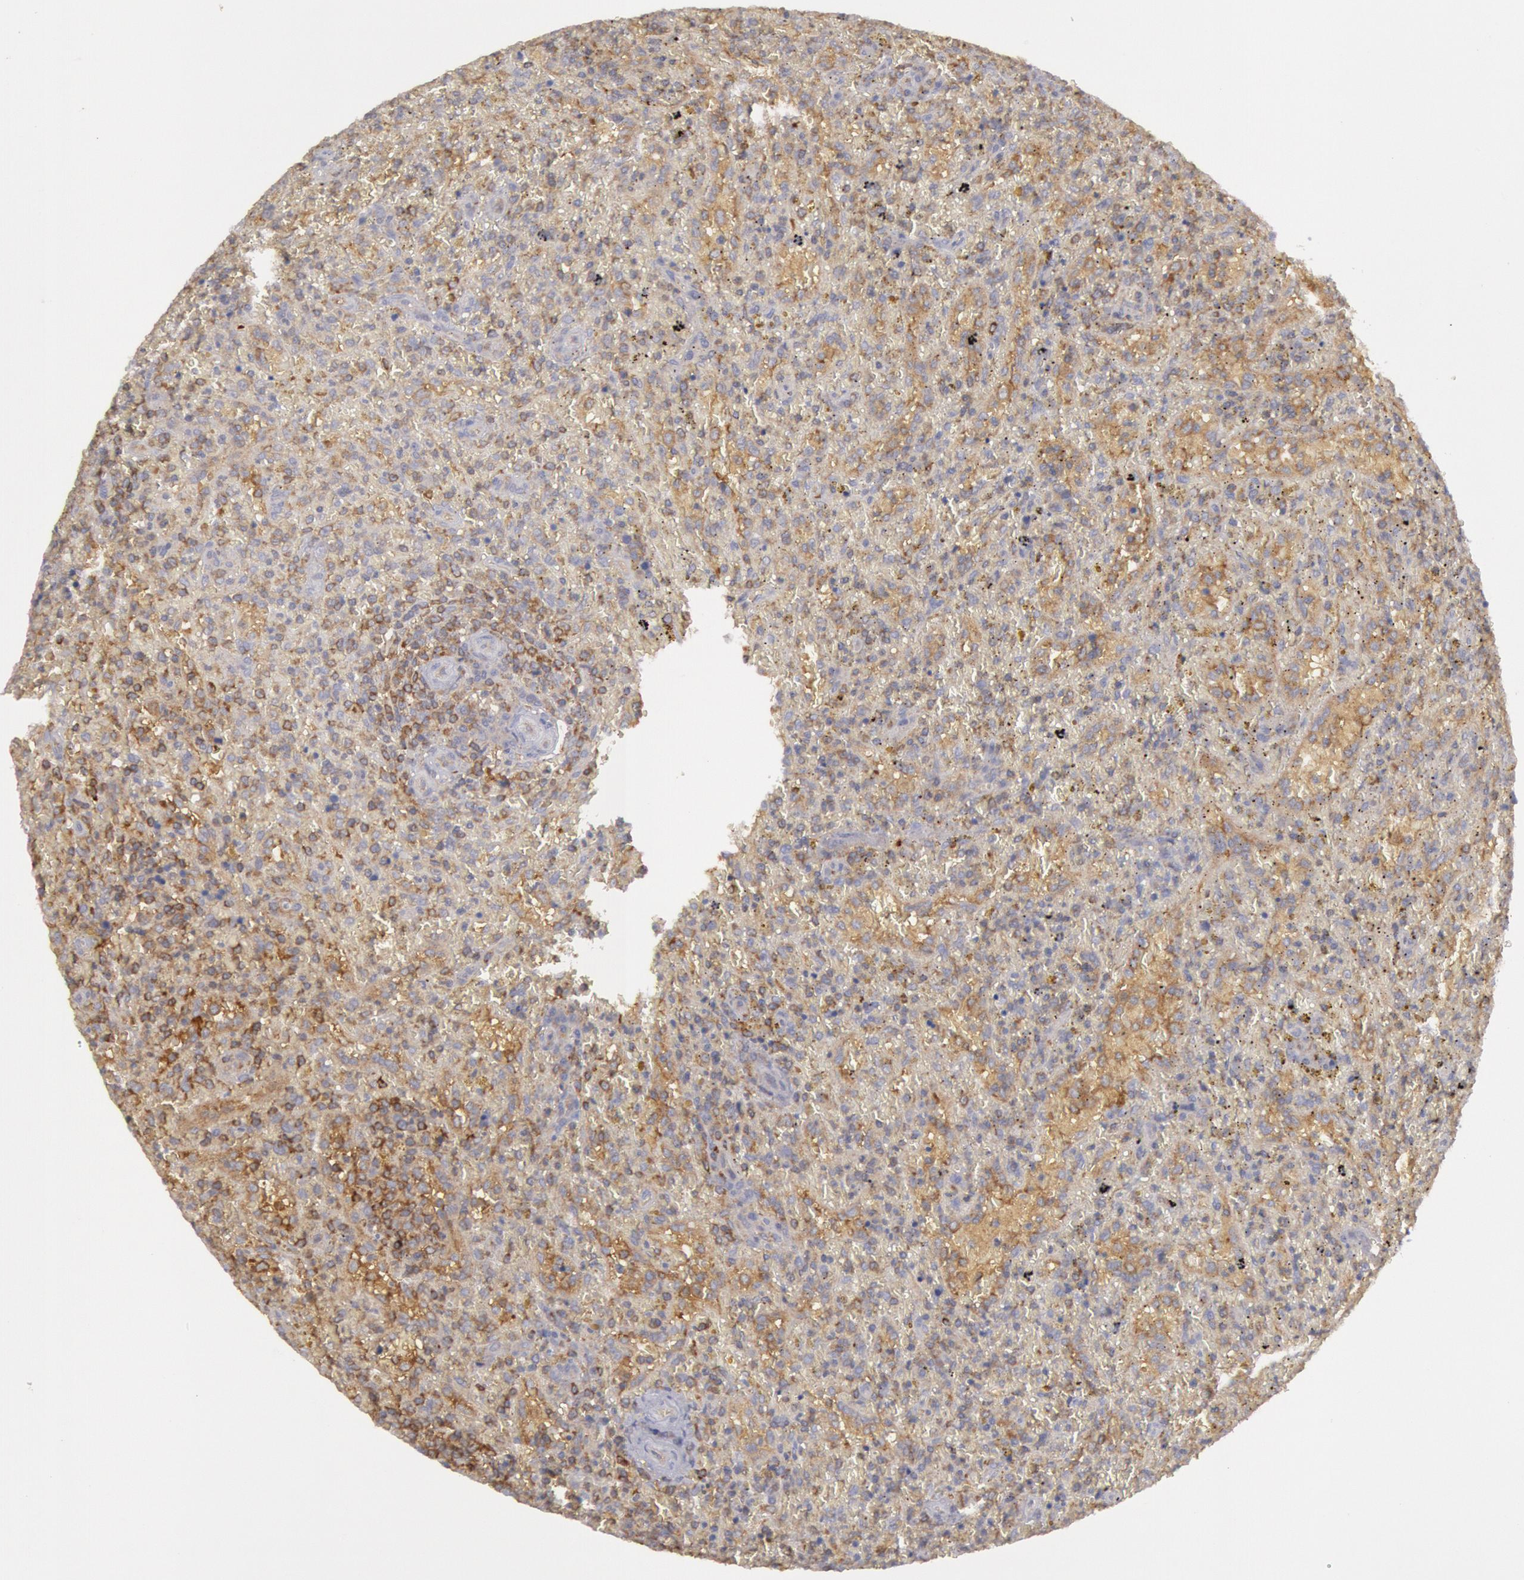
{"staining": {"intensity": "negative", "quantity": "none", "location": "none"}, "tissue": "lymphoma", "cell_type": "Tumor cells", "image_type": "cancer", "snomed": [{"axis": "morphology", "description": "Malignant lymphoma, non-Hodgkin's type, High grade"}, {"axis": "topography", "description": "Spleen"}, {"axis": "topography", "description": "Lymph node"}], "caption": "IHC histopathology image of malignant lymphoma, non-Hodgkin's type (high-grade) stained for a protein (brown), which demonstrates no expression in tumor cells.", "gene": "IKBKB", "patient": {"sex": "female", "age": 70}}